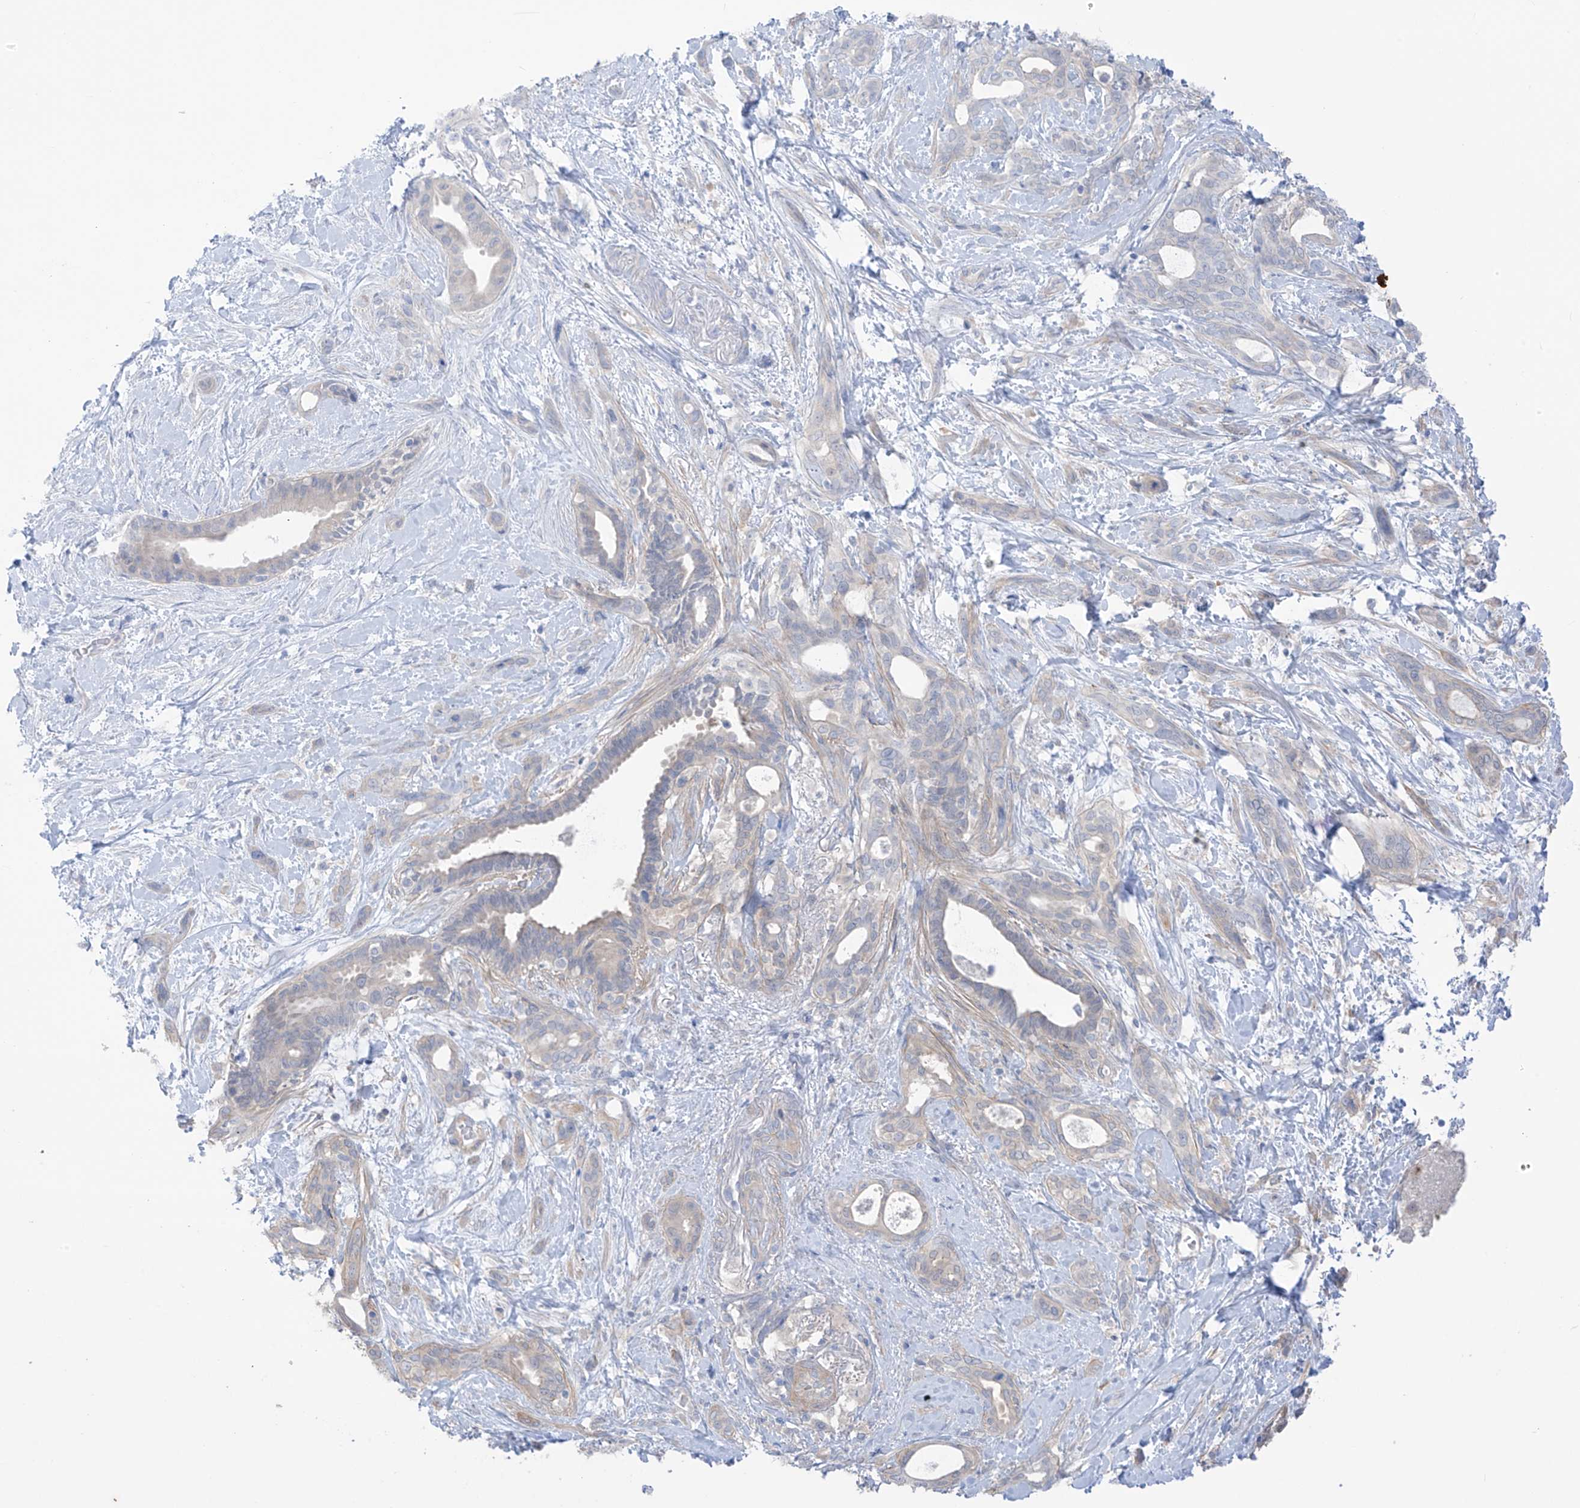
{"staining": {"intensity": "weak", "quantity": "<25%", "location": "cytoplasmic/membranous"}, "tissue": "pancreatic cancer", "cell_type": "Tumor cells", "image_type": "cancer", "snomed": [{"axis": "morphology", "description": "Normal tissue, NOS"}, {"axis": "morphology", "description": "Adenocarcinoma, NOS"}, {"axis": "topography", "description": "Pancreas"}, {"axis": "topography", "description": "Peripheral nerve tissue"}], "caption": "This is an IHC photomicrograph of pancreatic cancer. There is no positivity in tumor cells.", "gene": "TRMU", "patient": {"sex": "female", "age": 63}}